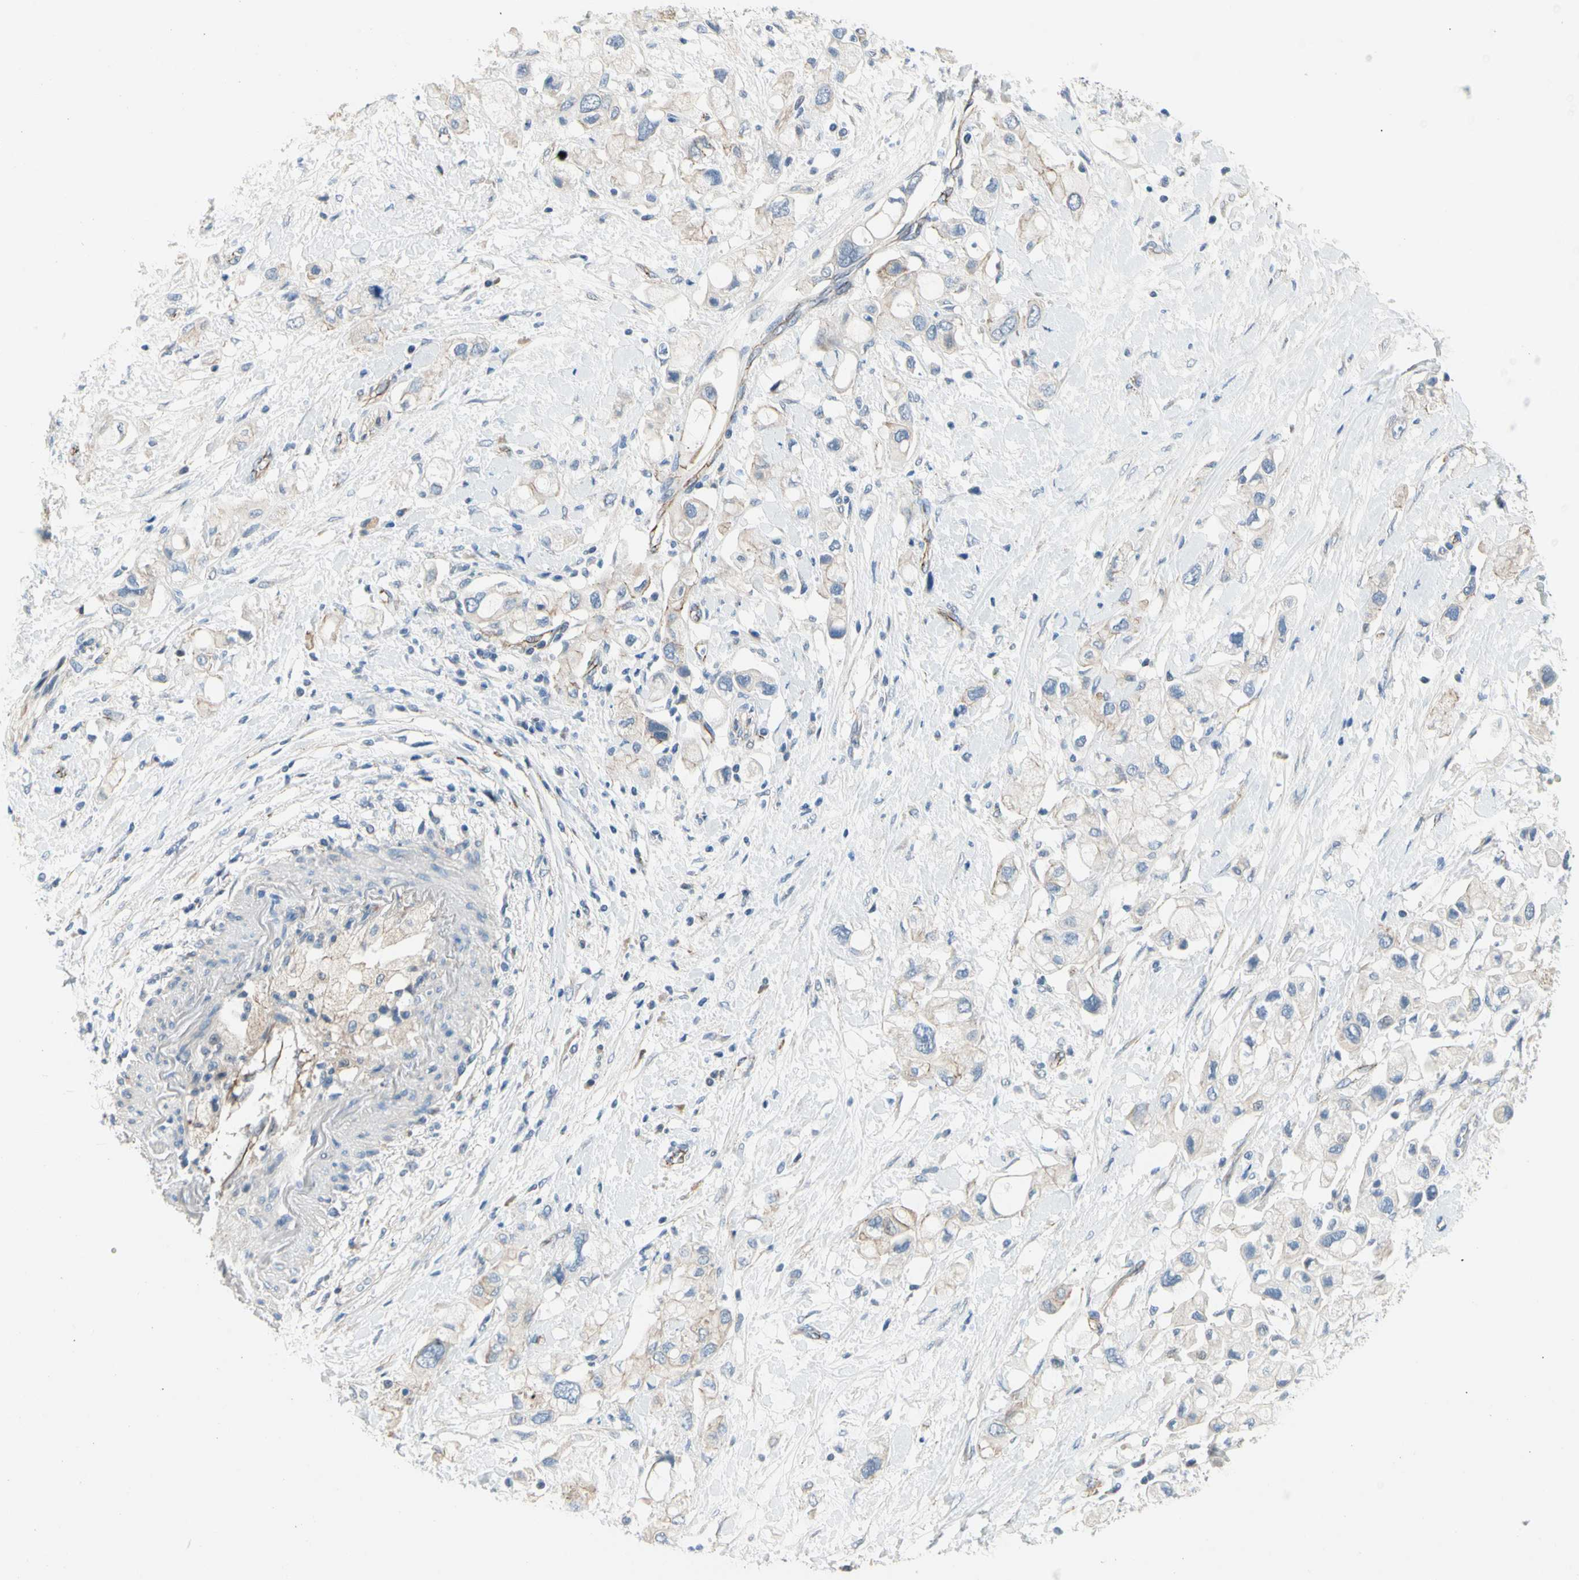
{"staining": {"intensity": "negative", "quantity": "none", "location": "none"}, "tissue": "pancreatic cancer", "cell_type": "Tumor cells", "image_type": "cancer", "snomed": [{"axis": "morphology", "description": "Adenocarcinoma, NOS"}, {"axis": "topography", "description": "Pancreas"}], "caption": "DAB immunohistochemical staining of human pancreatic adenocarcinoma demonstrates no significant positivity in tumor cells.", "gene": "LGR6", "patient": {"sex": "female", "age": 56}}